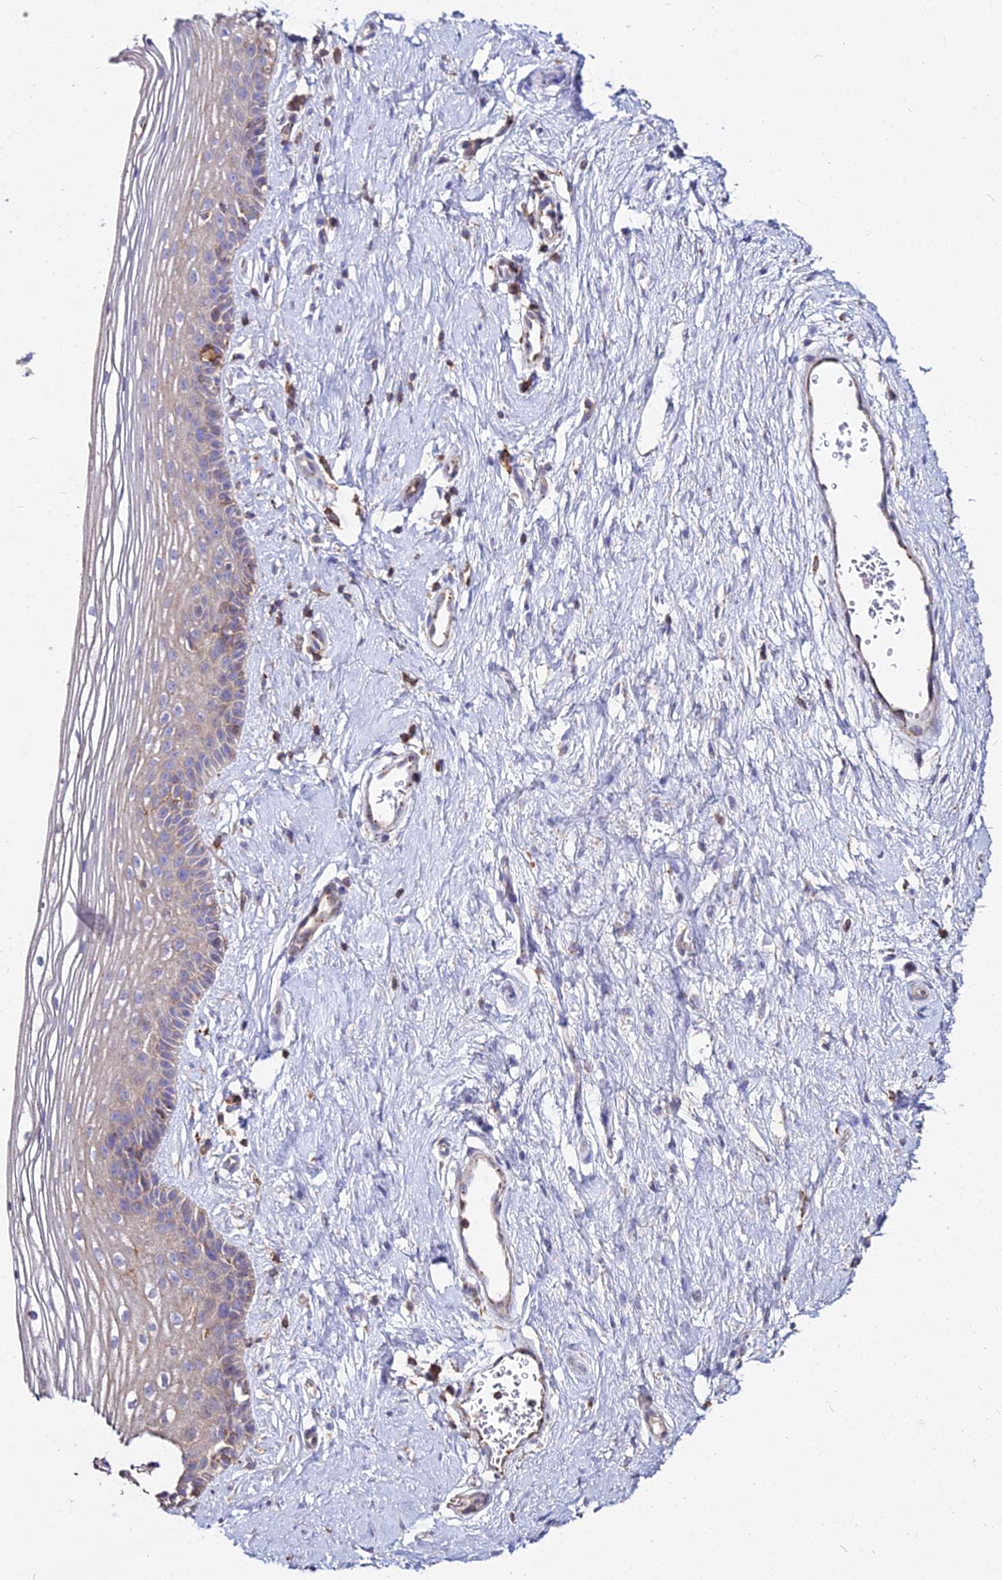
{"staining": {"intensity": "weak", "quantity": ">75%", "location": "cytoplasmic/membranous"}, "tissue": "vagina", "cell_type": "Squamous epithelial cells", "image_type": "normal", "snomed": [{"axis": "morphology", "description": "Normal tissue, NOS"}, {"axis": "topography", "description": "Vagina"}], "caption": "IHC histopathology image of benign vagina: vagina stained using IHC displays low levels of weak protein expression localized specifically in the cytoplasmic/membranous of squamous epithelial cells, appearing as a cytoplasmic/membranous brown color.", "gene": "PNLIPRP3", "patient": {"sex": "female", "age": 46}}